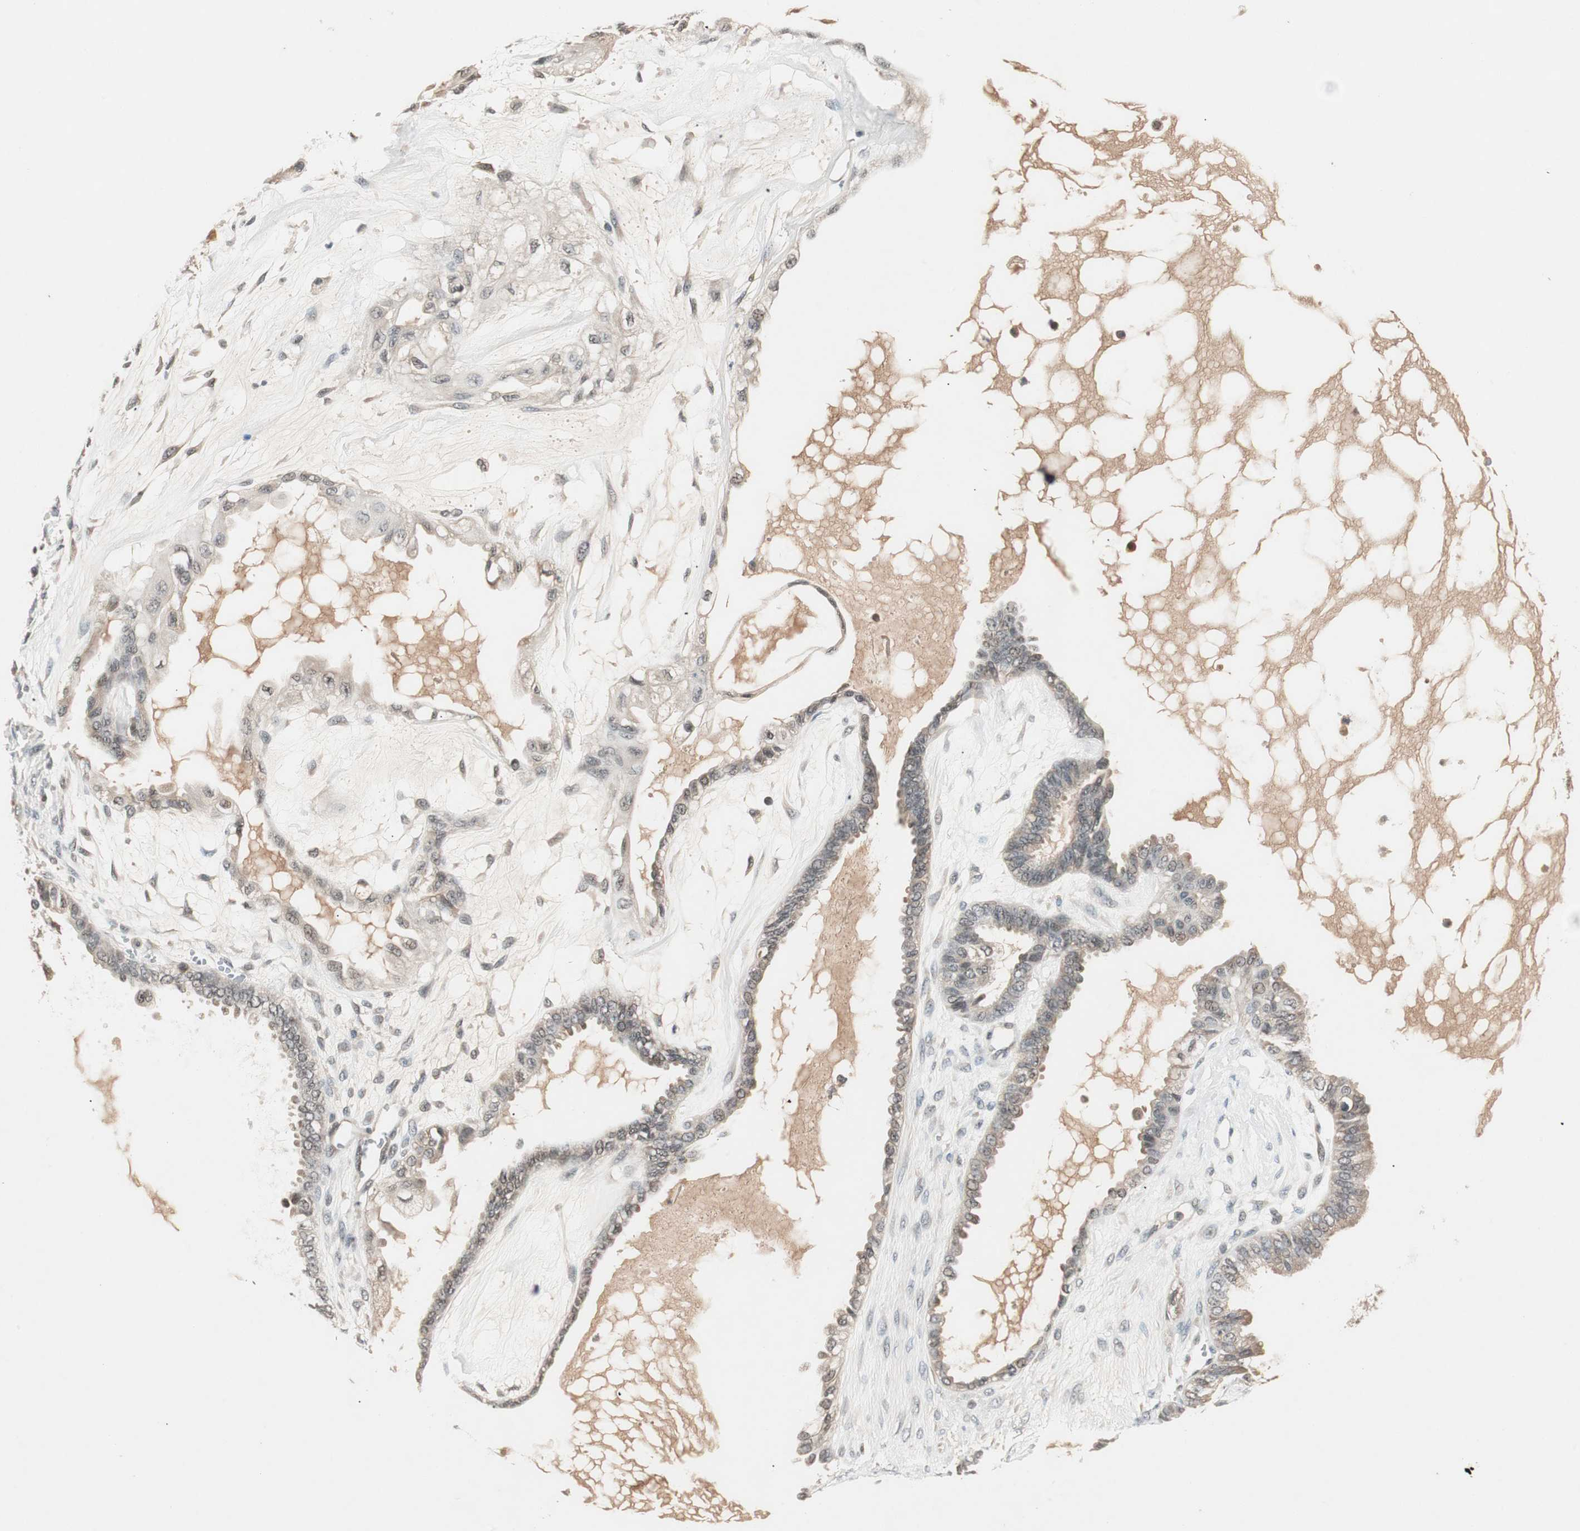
{"staining": {"intensity": "weak", "quantity": "25%-75%", "location": "cytoplasmic/membranous,nuclear"}, "tissue": "ovarian cancer", "cell_type": "Tumor cells", "image_type": "cancer", "snomed": [{"axis": "morphology", "description": "Carcinoma, NOS"}, {"axis": "morphology", "description": "Carcinoma, endometroid"}, {"axis": "topography", "description": "Ovary"}], "caption": "This histopathology image displays ovarian cancer (endometroid carcinoma) stained with immunohistochemistry (IHC) to label a protein in brown. The cytoplasmic/membranous and nuclear of tumor cells show weak positivity for the protein. Nuclei are counter-stained blue.", "gene": "NFRKB", "patient": {"sex": "female", "age": 50}}